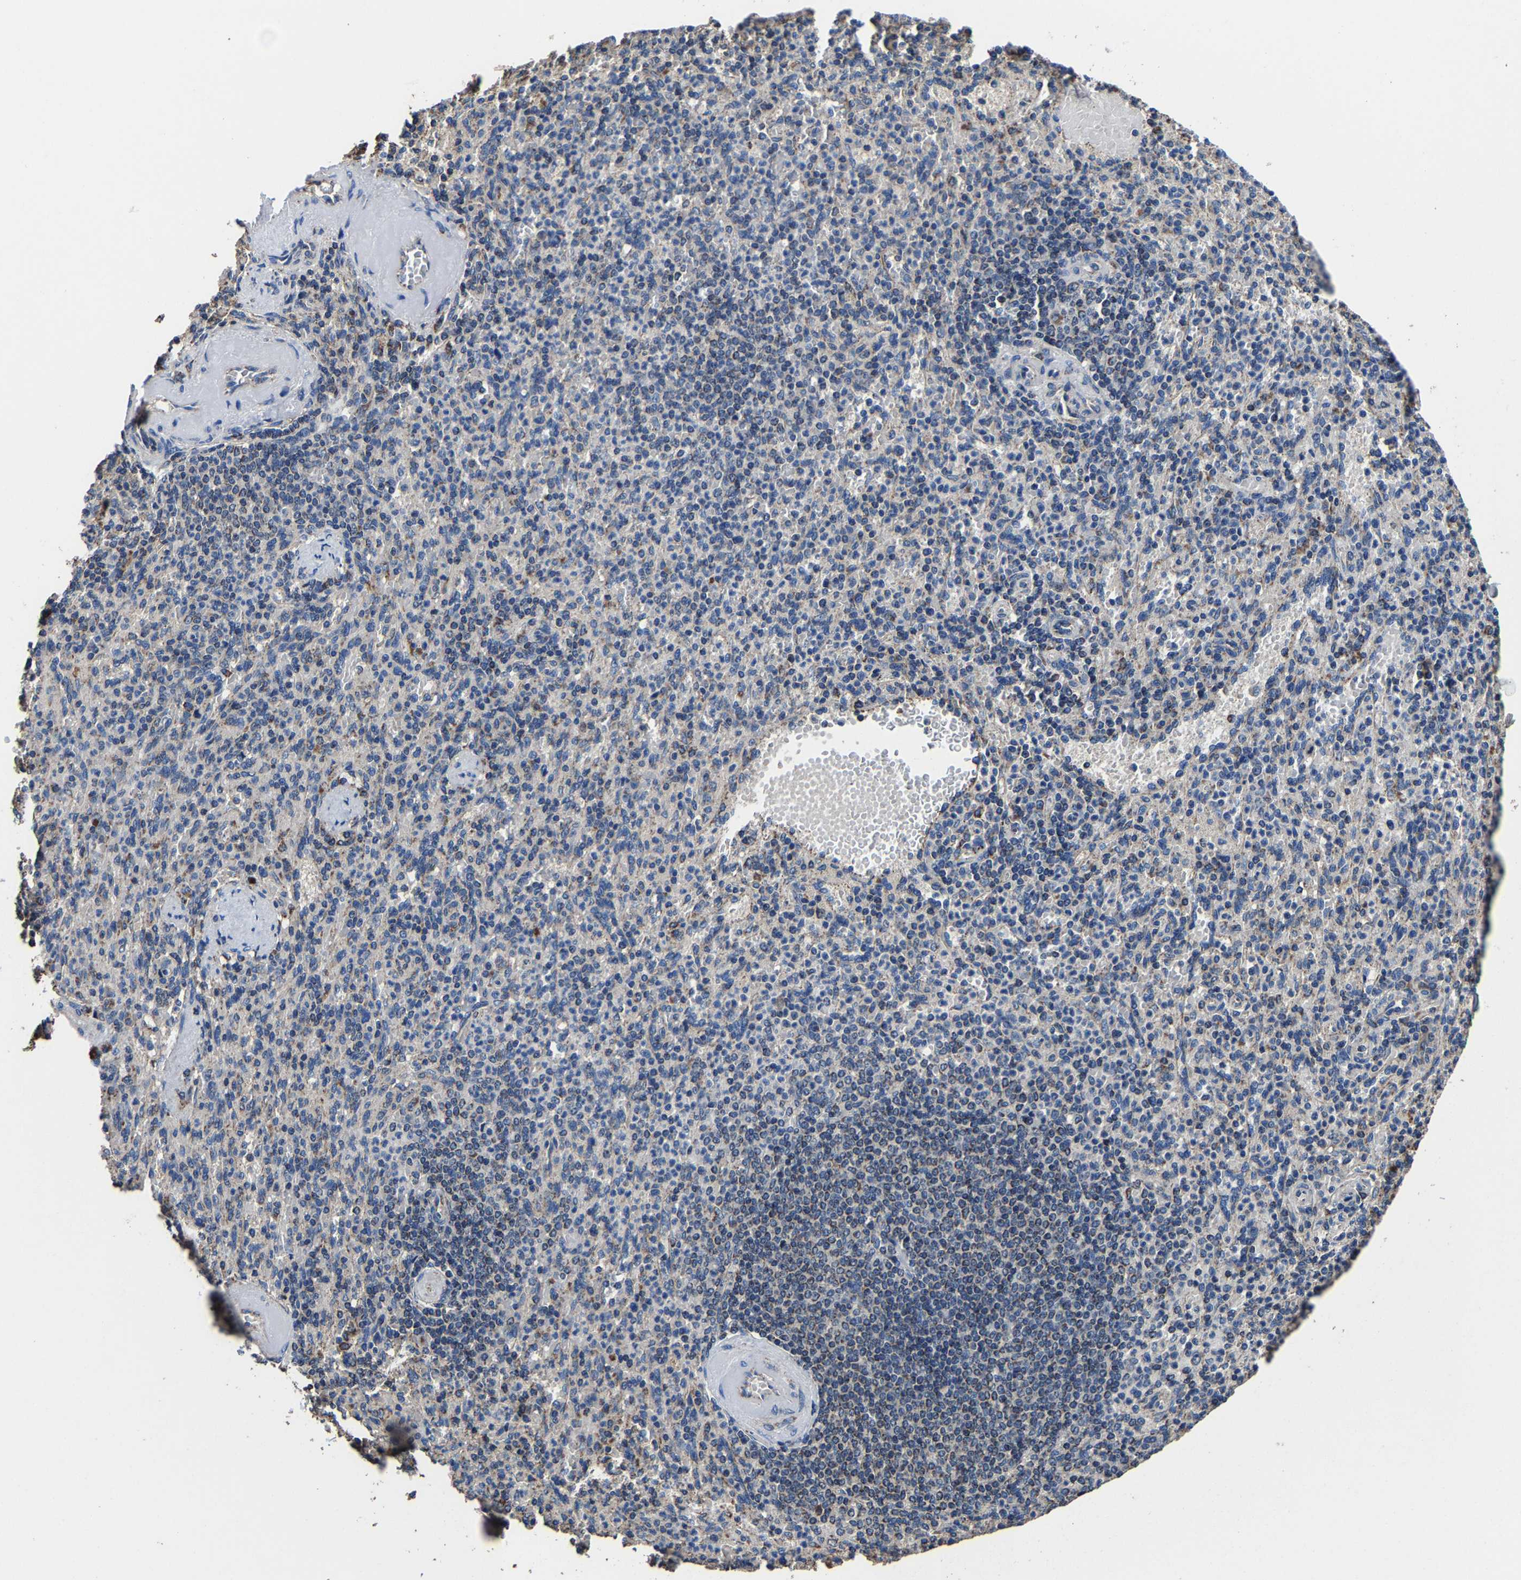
{"staining": {"intensity": "weak", "quantity": "<25%", "location": "cytoplasmic/membranous"}, "tissue": "spleen", "cell_type": "Cells in red pulp", "image_type": "normal", "snomed": [{"axis": "morphology", "description": "Normal tissue, NOS"}, {"axis": "topography", "description": "Spleen"}], "caption": "High magnification brightfield microscopy of unremarkable spleen stained with DAB (brown) and counterstained with hematoxylin (blue): cells in red pulp show no significant positivity.", "gene": "ZCCHC7", "patient": {"sex": "female", "age": 74}}